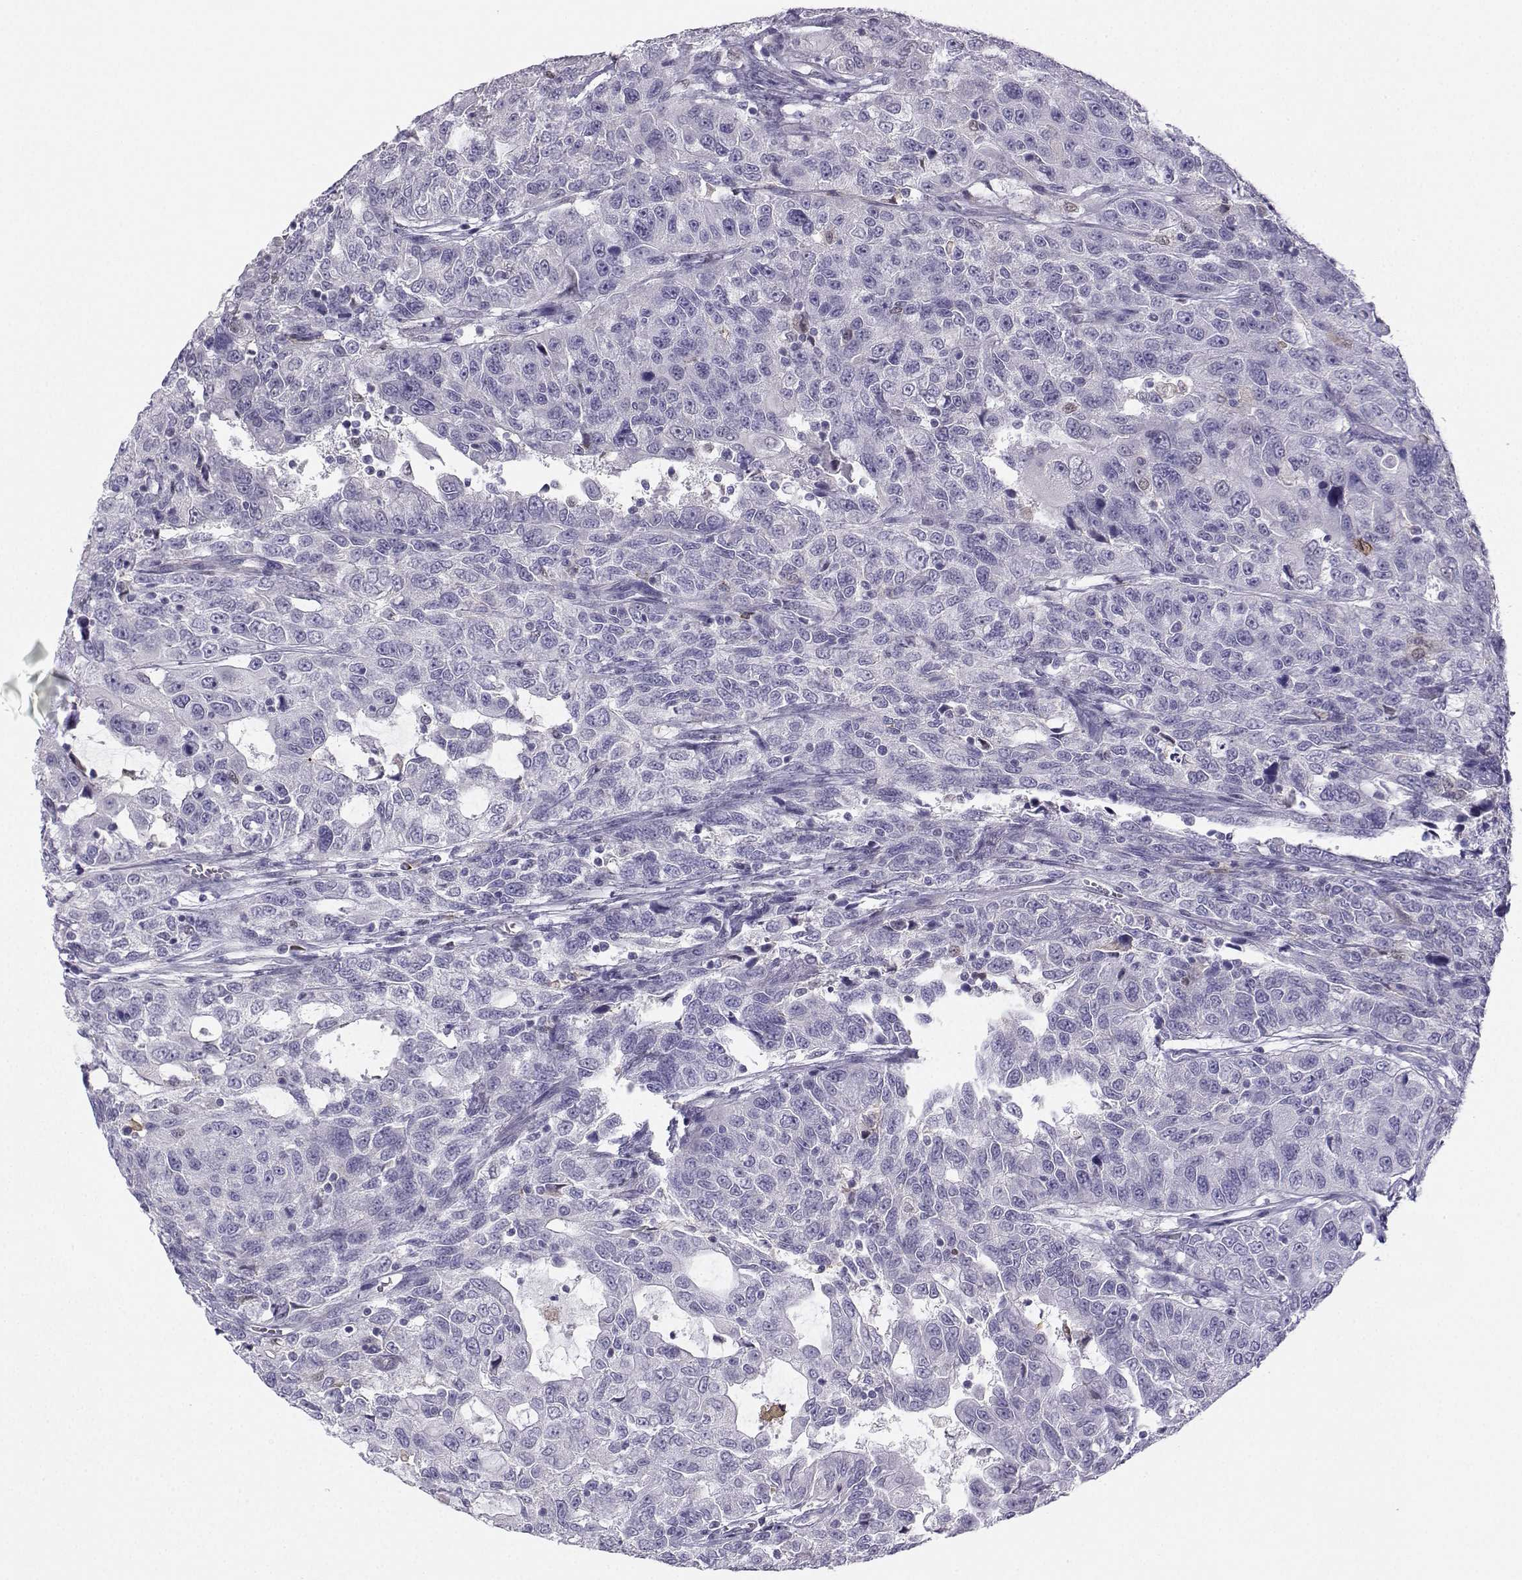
{"staining": {"intensity": "negative", "quantity": "none", "location": "none"}, "tissue": "urothelial cancer", "cell_type": "Tumor cells", "image_type": "cancer", "snomed": [{"axis": "morphology", "description": "Urothelial carcinoma, NOS"}, {"axis": "morphology", "description": "Urothelial carcinoma, High grade"}, {"axis": "topography", "description": "Urinary bladder"}], "caption": "Tumor cells are negative for protein expression in human urothelial cancer.", "gene": "DCLK3", "patient": {"sex": "female", "age": 73}}